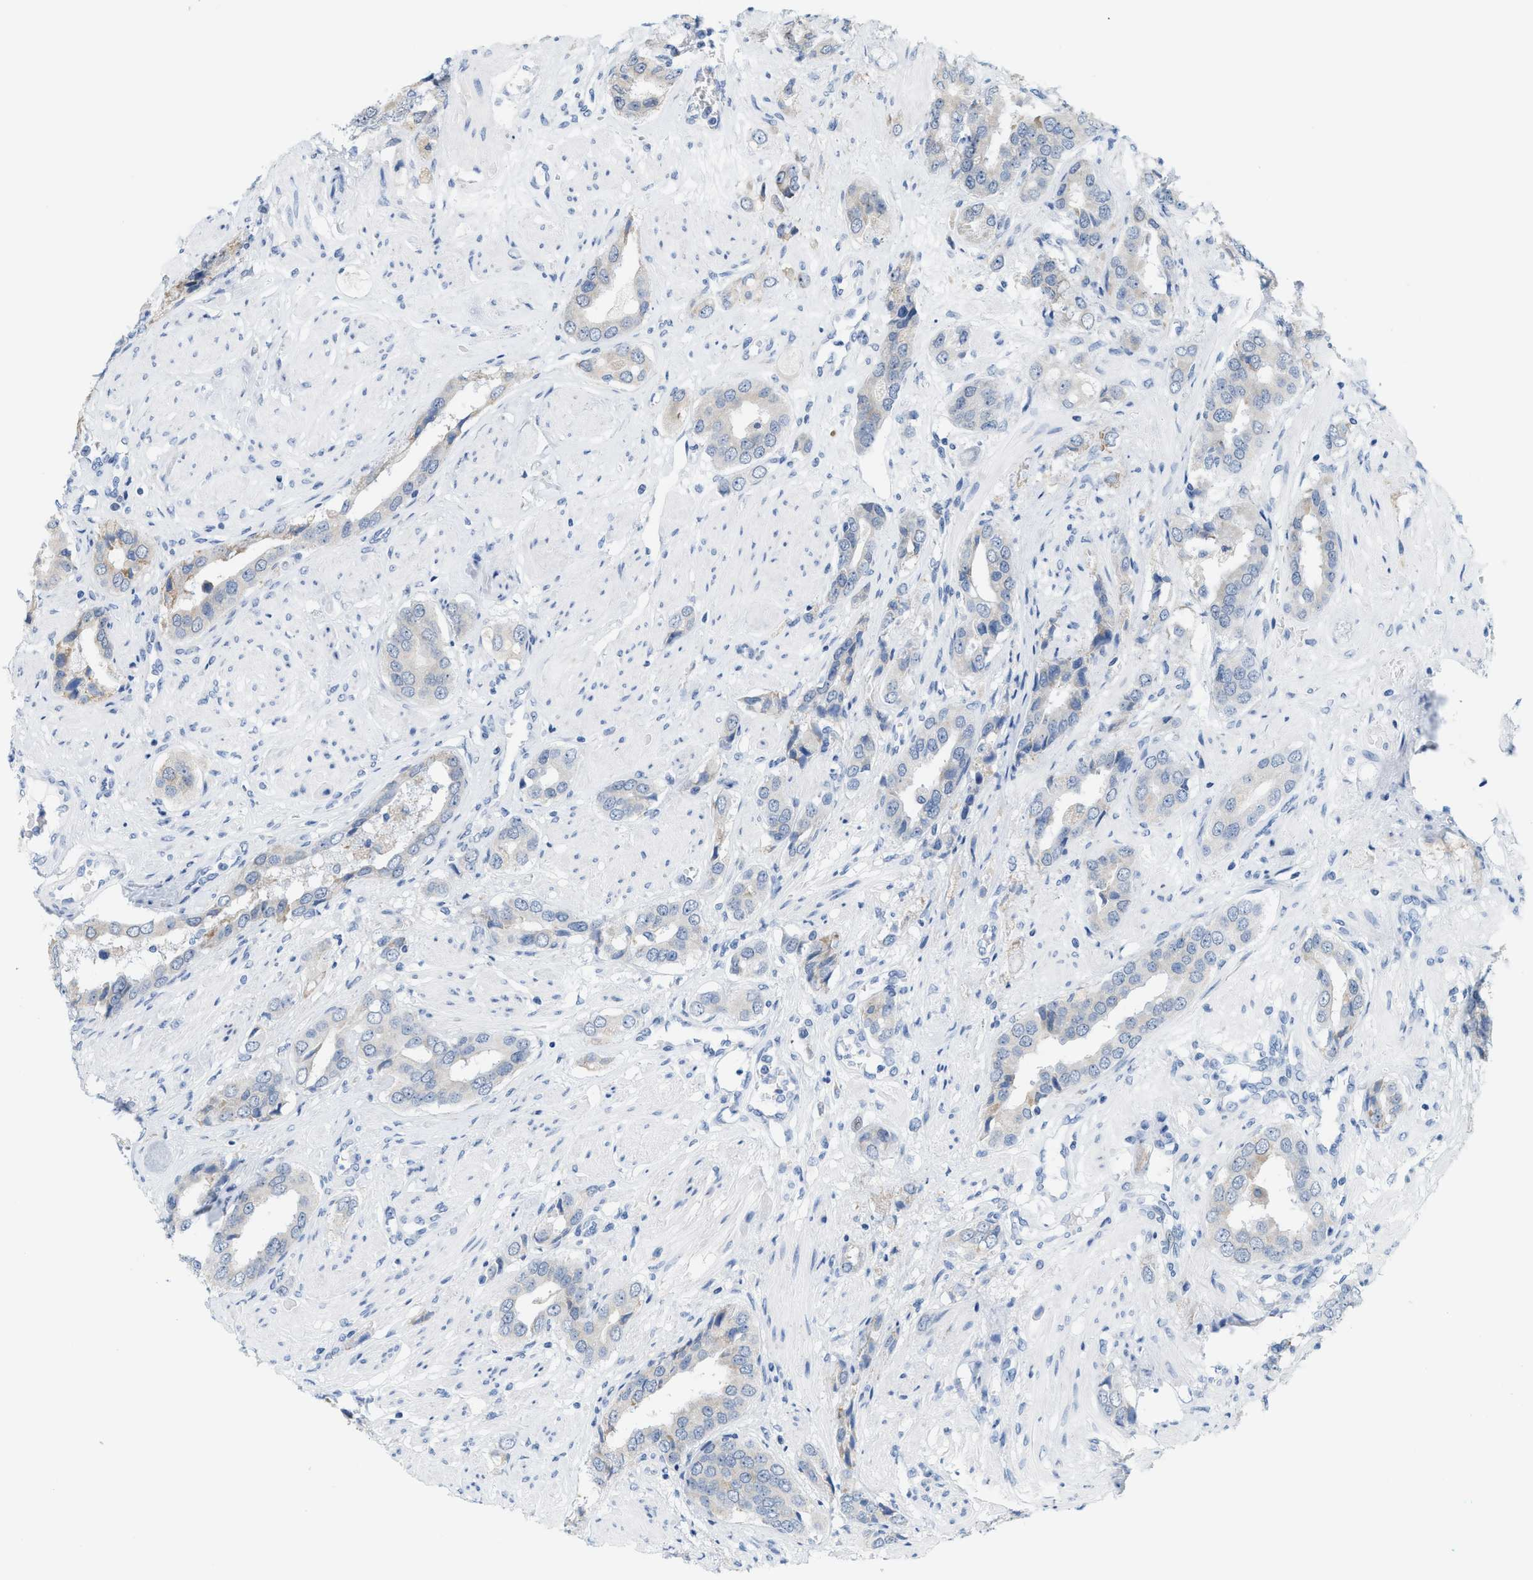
{"staining": {"intensity": "negative", "quantity": "none", "location": "none"}, "tissue": "prostate cancer", "cell_type": "Tumor cells", "image_type": "cancer", "snomed": [{"axis": "morphology", "description": "Adenocarcinoma, High grade"}, {"axis": "topography", "description": "Prostate"}], "caption": "Tumor cells show no significant positivity in prostate cancer (high-grade adenocarcinoma).", "gene": "KIFC3", "patient": {"sex": "male", "age": 52}}